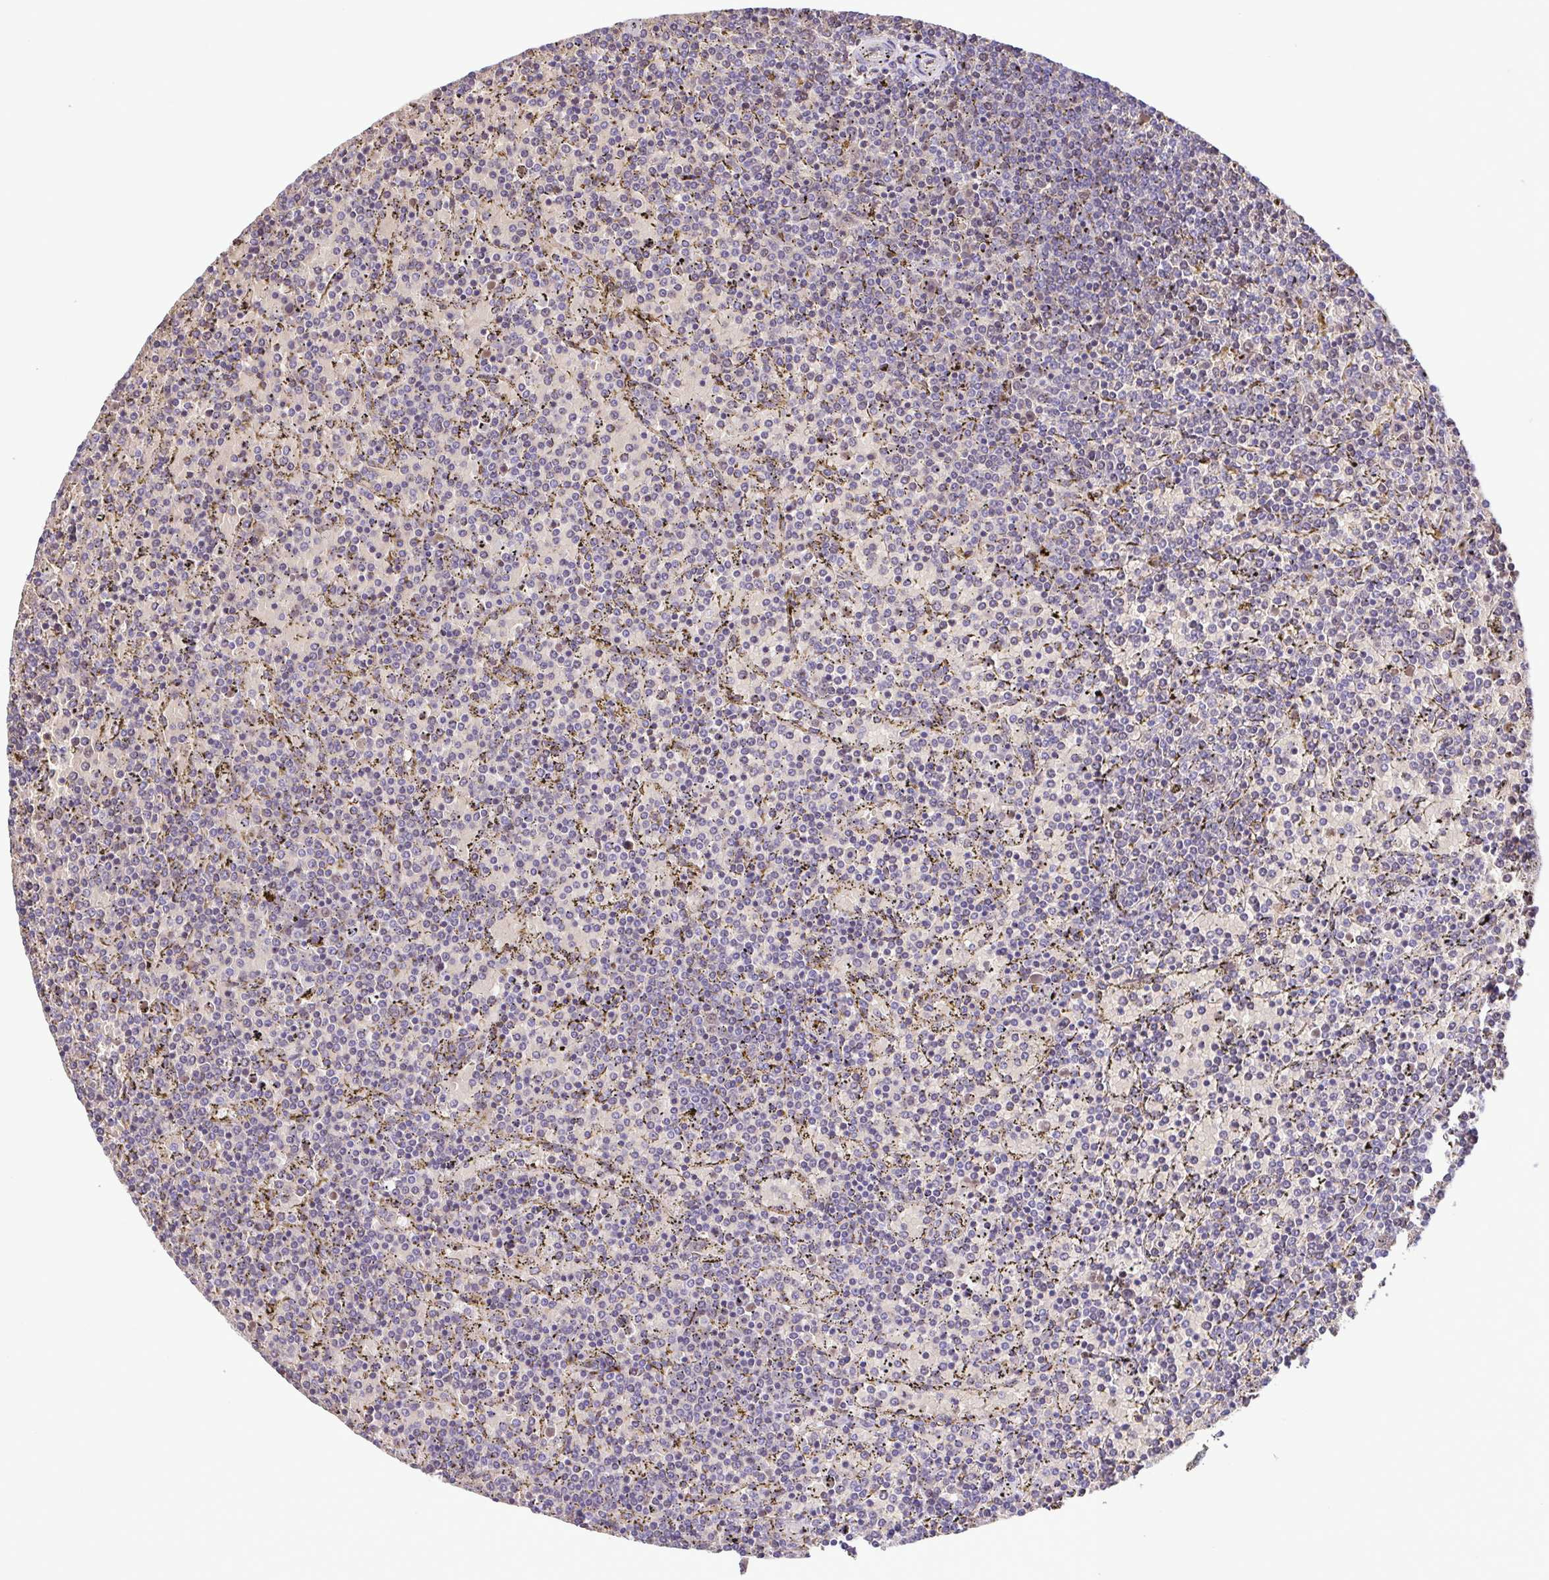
{"staining": {"intensity": "negative", "quantity": "none", "location": "none"}, "tissue": "lymphoma", "cell_type": "Tumor cells", "image_type": "cancer", "snomed": [{"axis": "morphology", "description": "Malignant lymphoma, non-Hodgkin's type, Low grade"}, {"axis": "topography", "description": "Spleen"}], "caption": "DAB immunohistochemical staining of malignant lymphoma, non-Hodgkin's type (low-grade) shows no significant staining in tumor cells. Nuclei are stained in blue.", "gene": "TIPIN", "patient": {"sex": "female", "age": 77}}